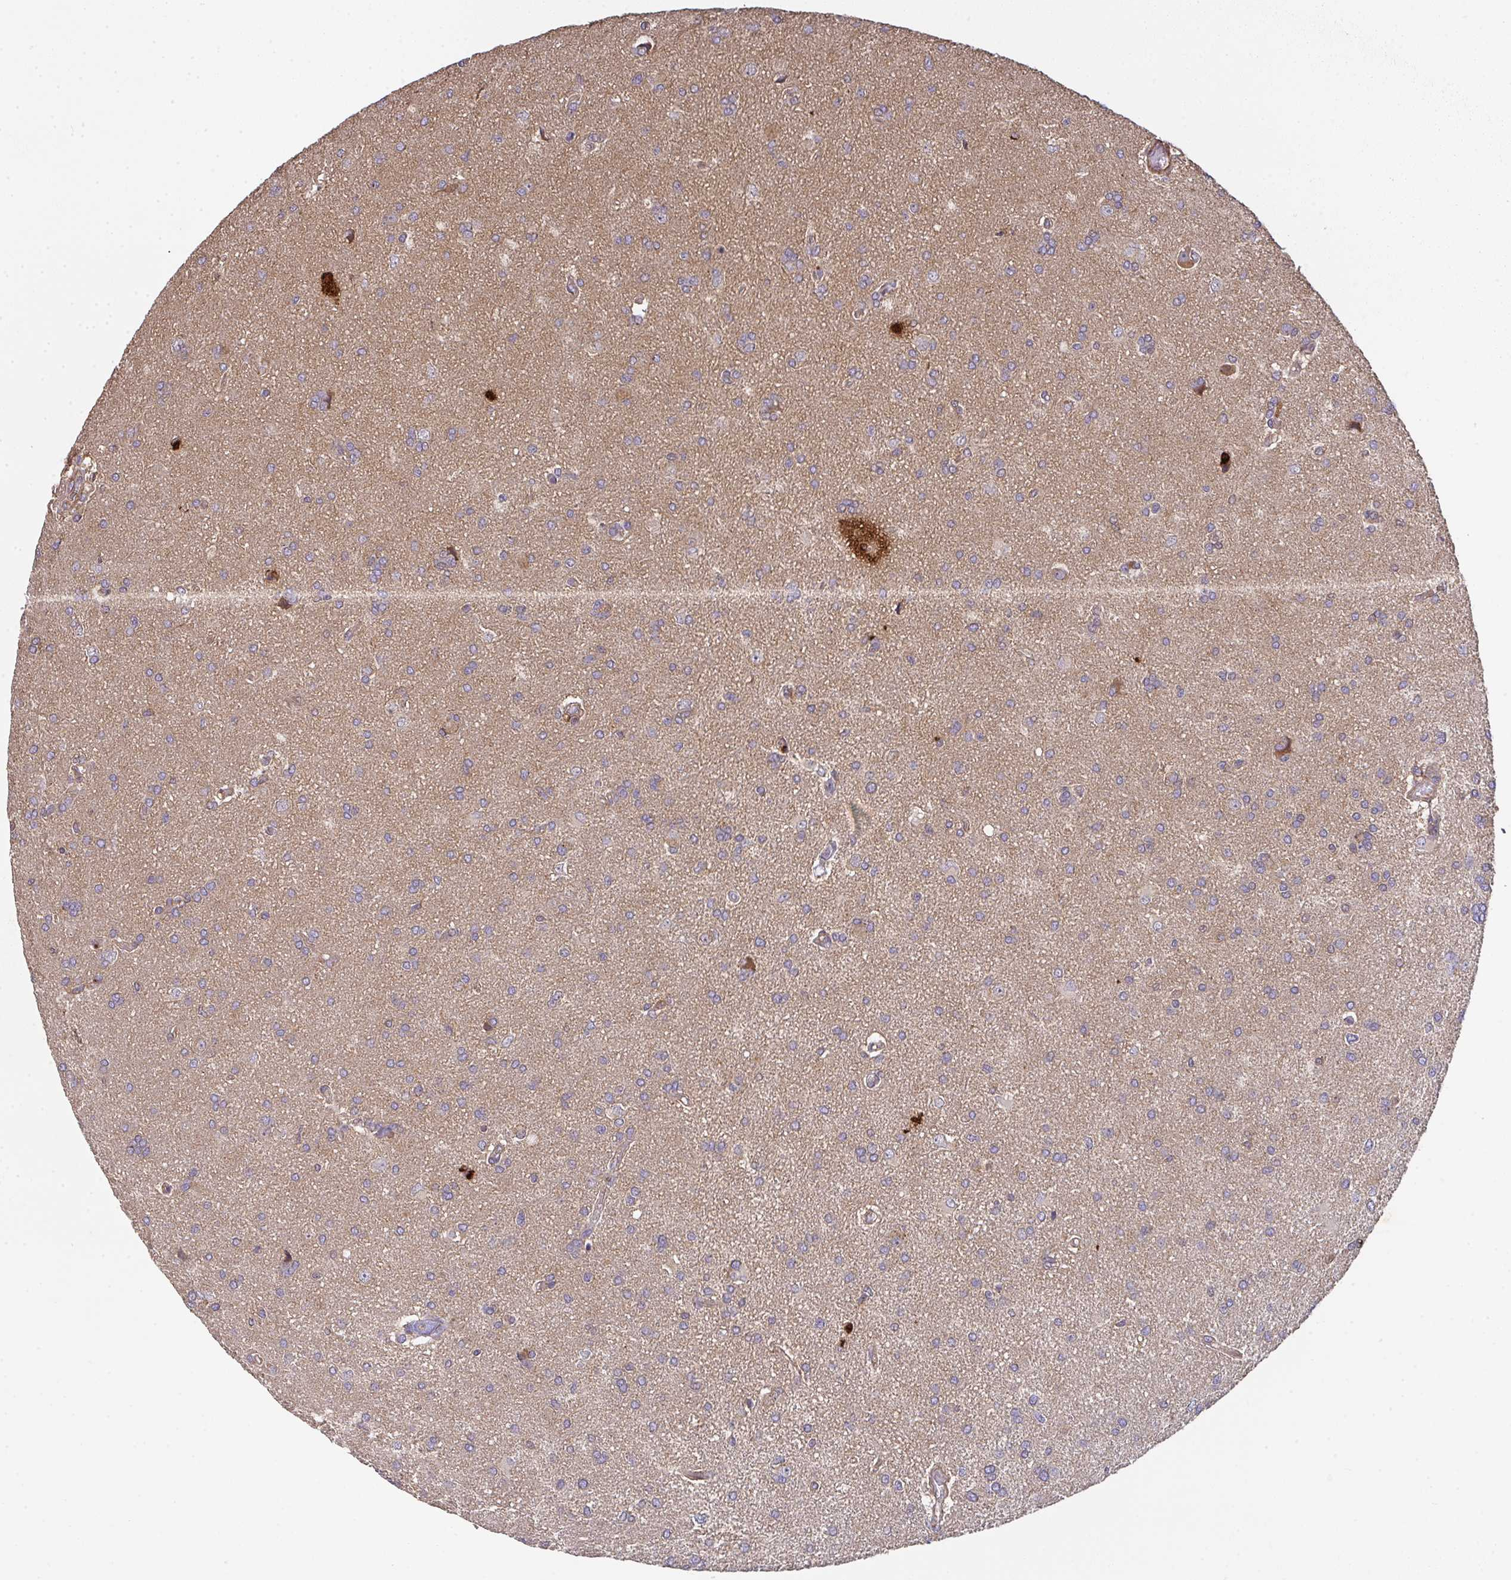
{"staining": {"intensity": "negative", "quantity": "none", "location": "none"}, "tissue": "glioma", "cell_type": "Tumor cells", "image_type": "cancer", "snomed": [{"axis": "morphology", "description": "Glioma, malignant, High grade"}, {"axis": "topography", "description": "Brain"}], "caption": "DAB immunohistochemical staining of high-grade glioma (malignant) shows no significant expression in tumor cells.", "gene": "TNMD", "patient": {"sex": "male", "age": 68}}